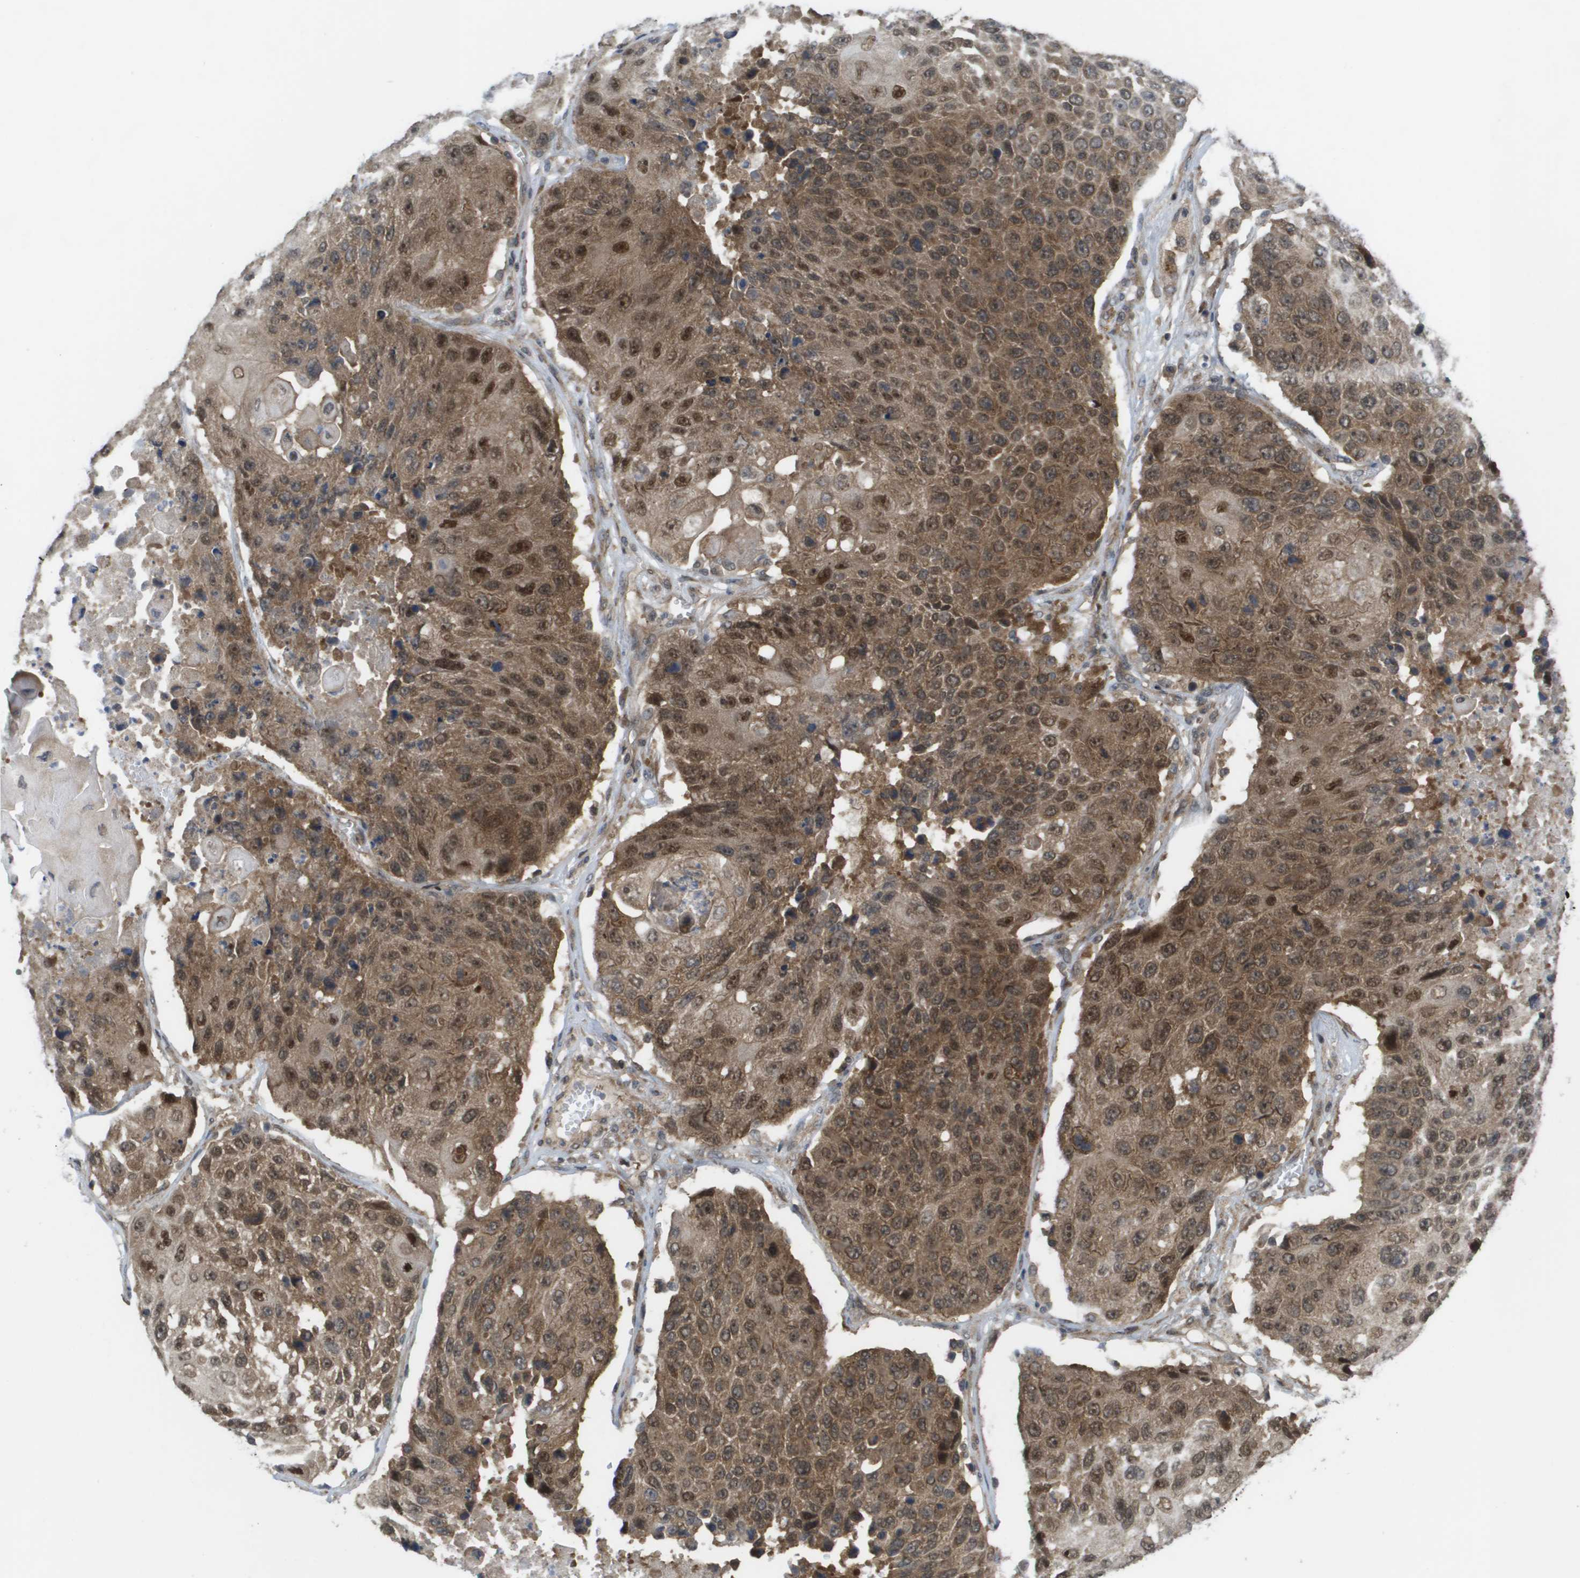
{"staining": {"intensity": "moderate", "quantity": ">75%", "location": "cytoplasmic/membranous"}, "tissue": "lung cancer", "cell_type": "Tumor cells", "image_type": "cancer", "snomed": [{"axis": "morphology", "description": "Squamous cell carcinoma, NOS"}, {"axis": "topography", "description": "Lung"}], "caption": "Human lung cancer stained with a brown dye exhibits moderate cytoplasmic/membranous positive positivity in about >75% of tumor cells.", "gene": "CTPS2", "patient": {"sex": "male", "age": 61}}